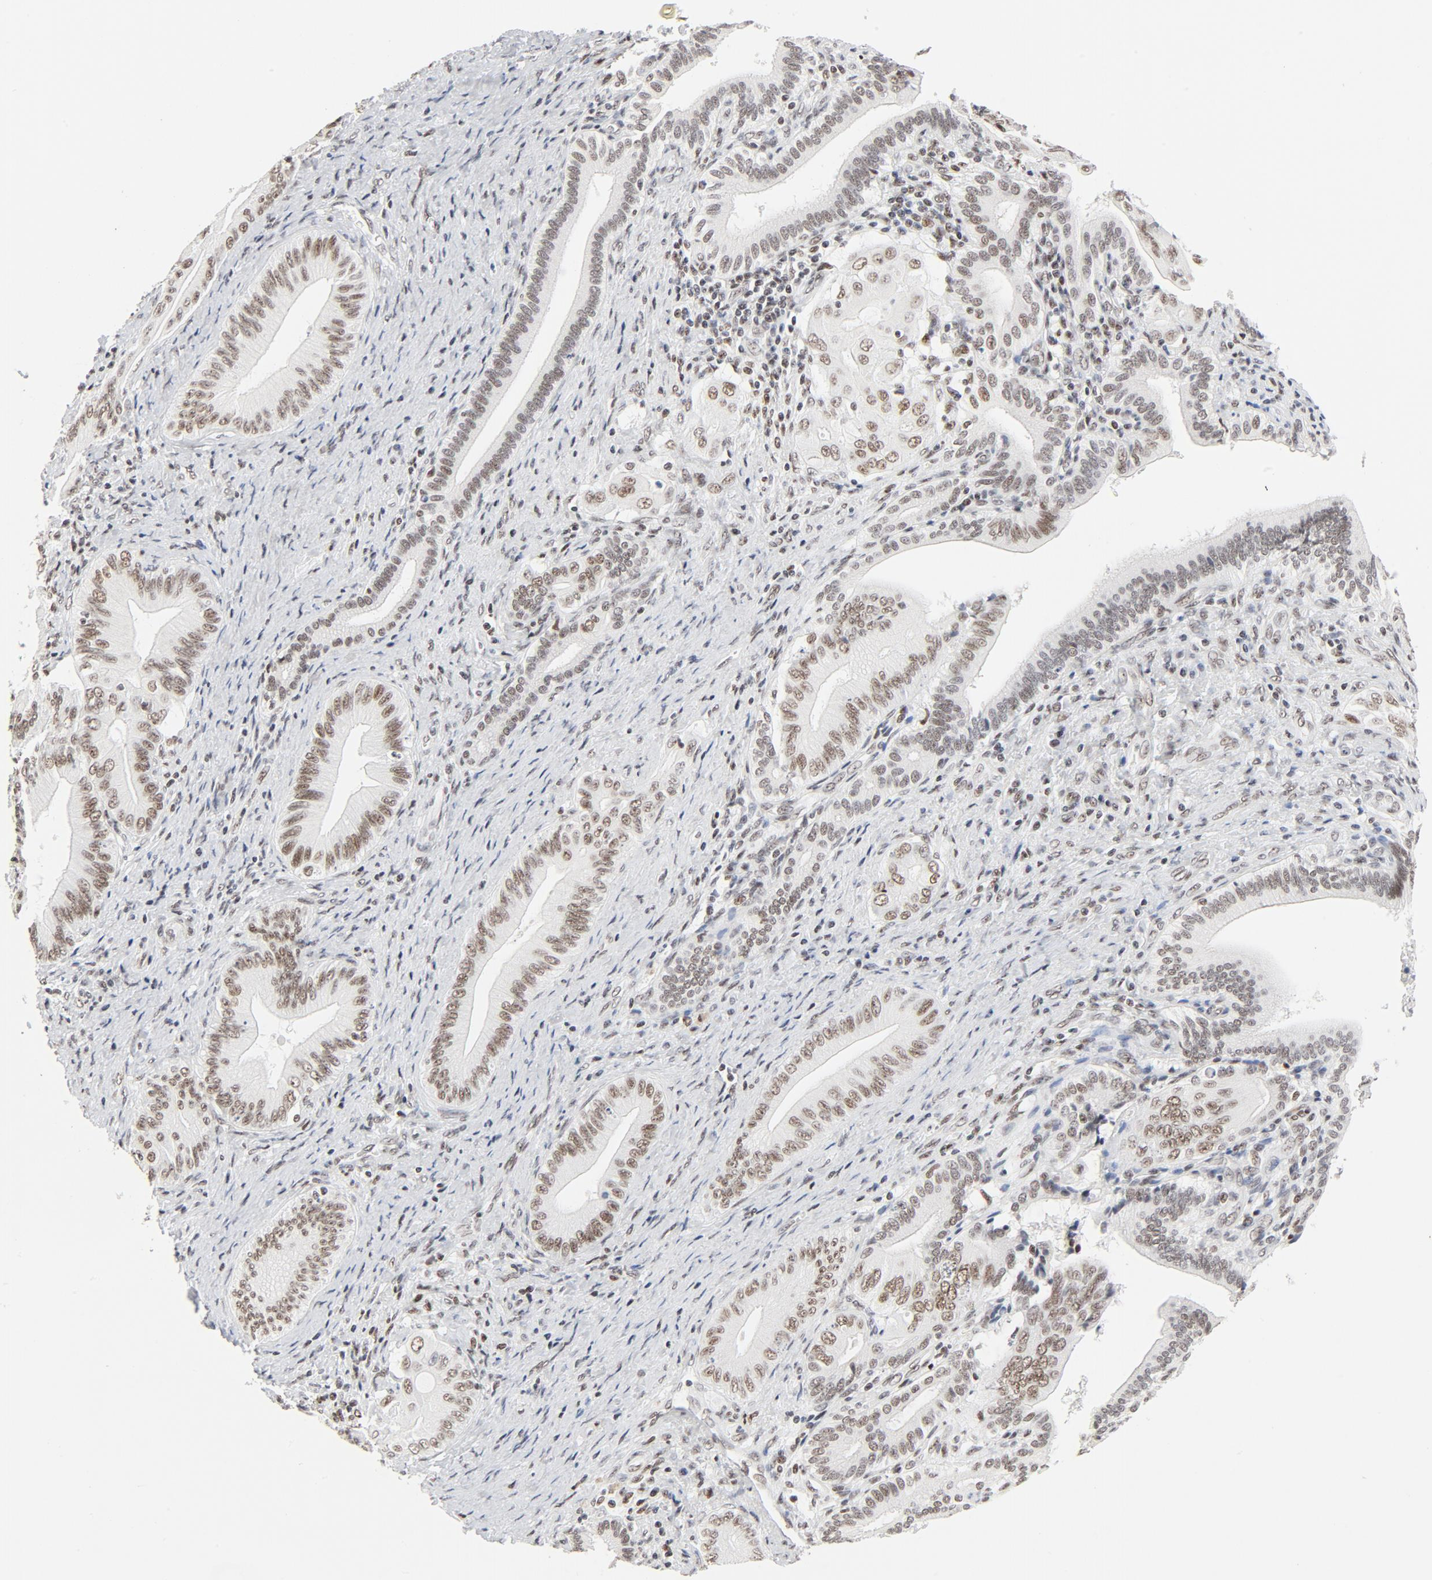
{"staining": {"intensity": "weak", "quantity": ">75%", "location": "nuclear"}, "tissue": "liver cancer", "cell_type": "Tumor cells", "image_type": "cancer", "snomed": [{"axis": "morphology", "description": "Cholangiocarcinoma"}, {"axis": "topography", "description": "Liver"}], "caption": "Immunohistochemical staining of cholangiocarcinoma (liver) shows weak nuclear protein expression in about >75% of tumor cells. Immunohistochemistry stains the protein of interest in brown and the nuclei are stained blue.", "gene": "GTF2H1", "patient": {"sex": "male", "age": 58}}